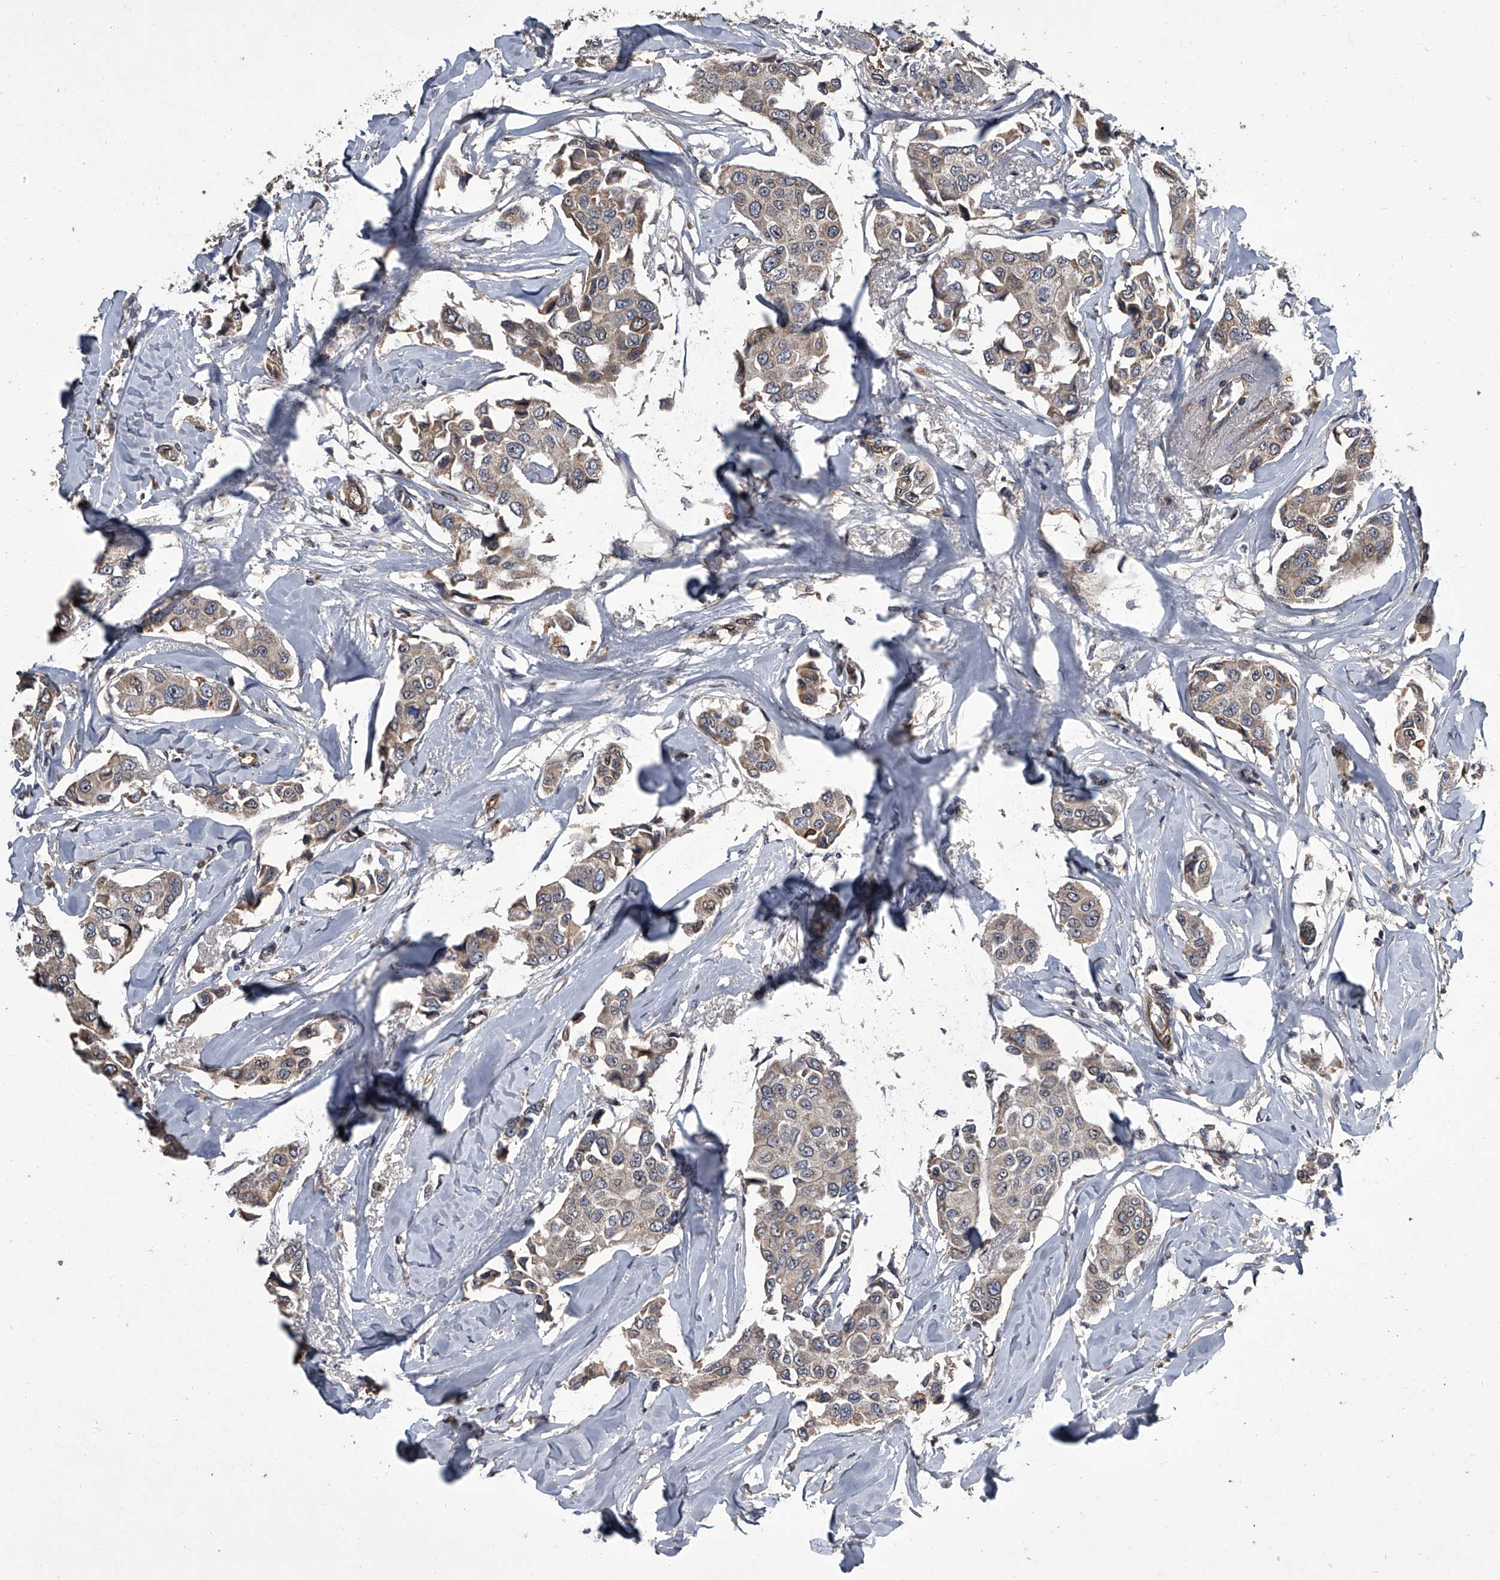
{"staining": {"intensity": "weak", "quantity": ">75%", "location": "cytoplasmic/membranous"}, "tissue": "breast cancer", "cell_type": "Tumor cells", "image_type": "cancer", "snomed": [{"axis": "morphology", "description": "Duct carcinoma"}, {"axis": "topography", "description": "Breast"}], "caption": "A high-resolution photomicrograph shows IHC staining of infiltrating ductal carcinoma (breast), which displays weak cytoplasmic/membranous positivity in approximately >75% of tumor cells.", "gene": "LRRC8C", "patient": {"sex": "female", "age": 80}}